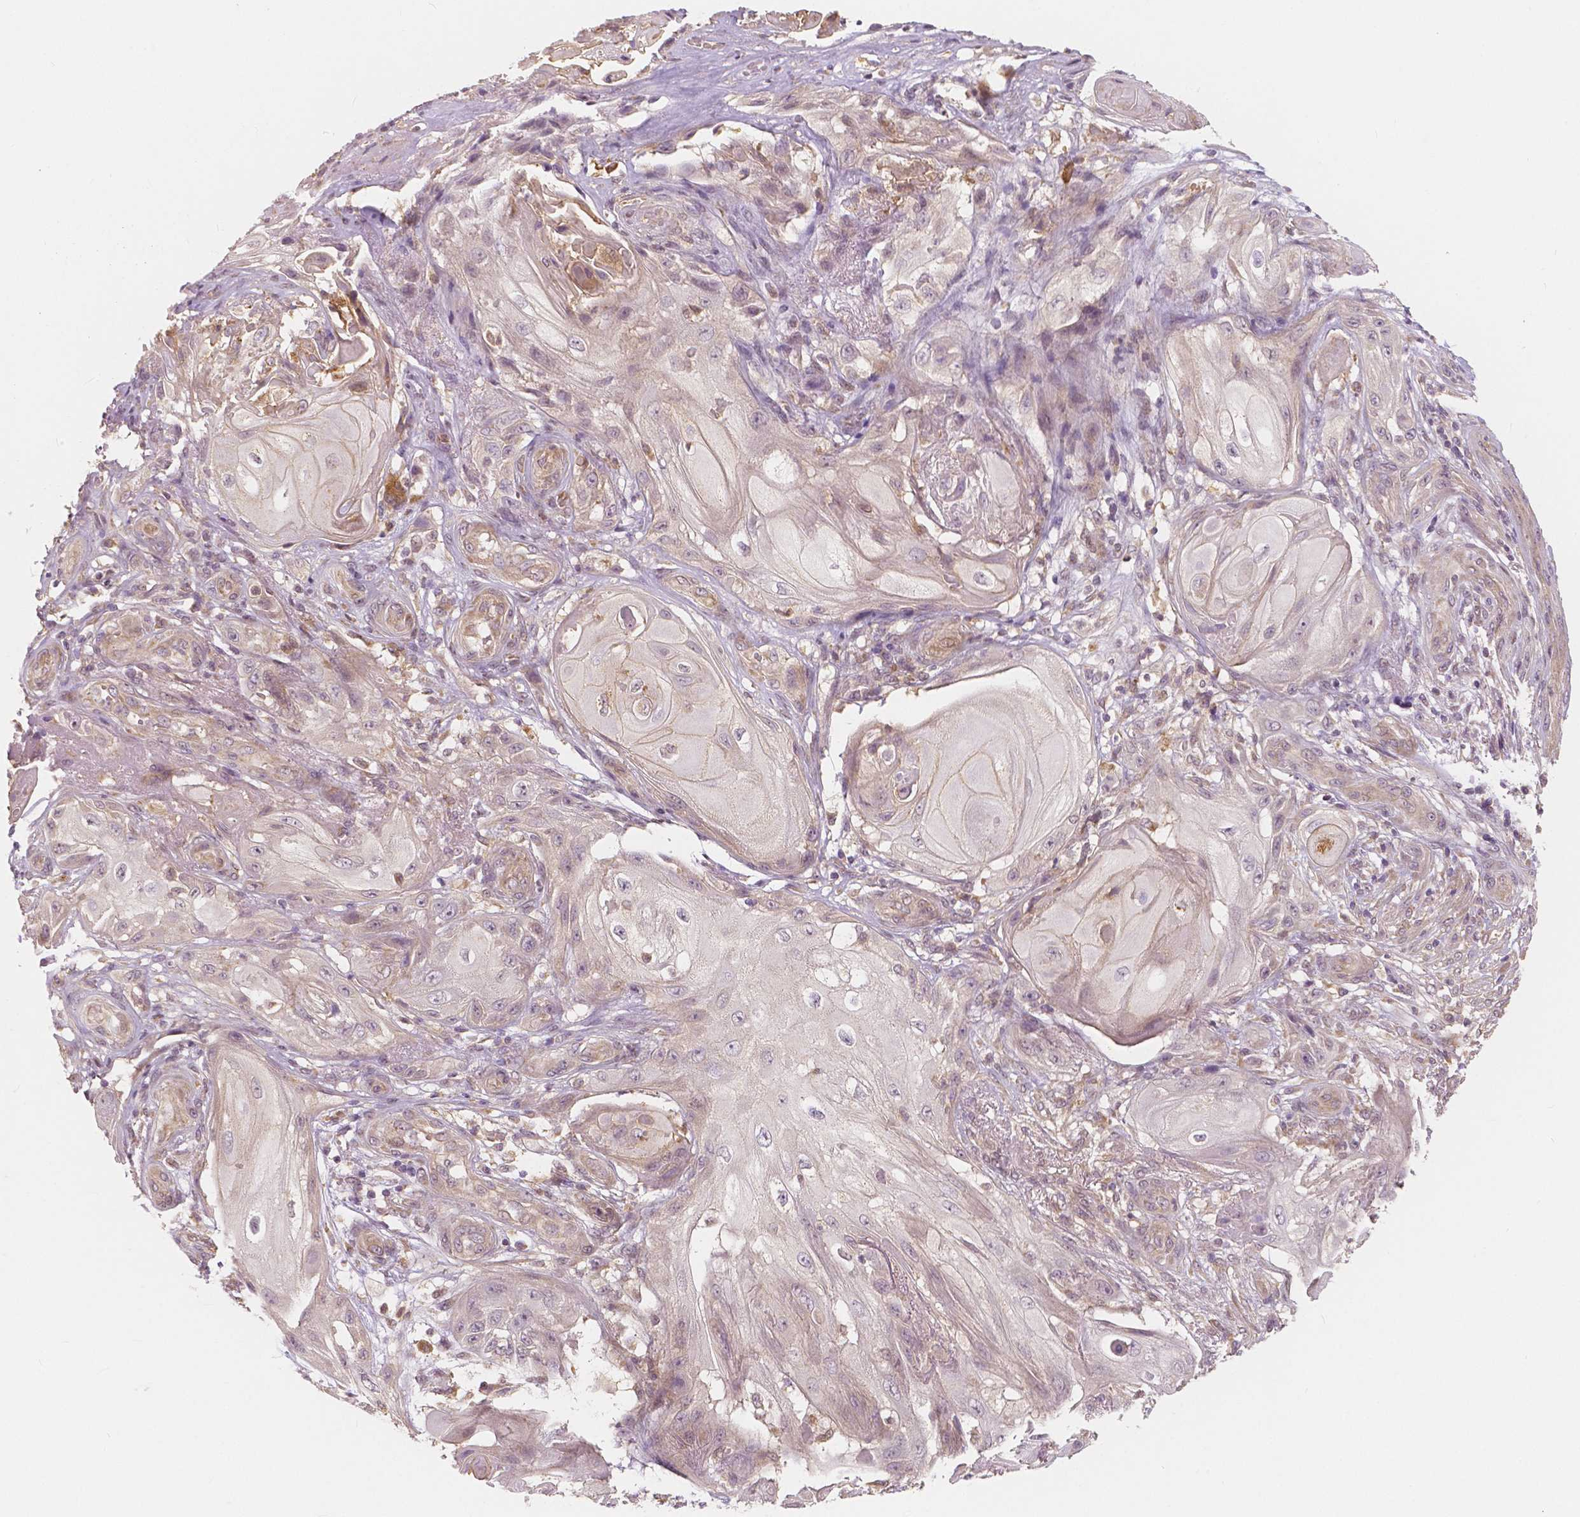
{"staining": {"intensity": "negative", "quantity": "none", "location": "none"}, "tissue": "skin cancer", "cell_type": "Tumor cells", "image_type": "cancer", "snomed": [{"axis": "morphology", "description": "Squamous cell carcinoma, NOS"}, {"axis": "topography", "description": "Skin"}], "caption": "Immunohistochemical staining of human skin cancer (squamous cell carcinoma) shows no significant positivity in tumor cells.", "gene": "SNX12", "patient": {"sex": "male", "age": 62}}